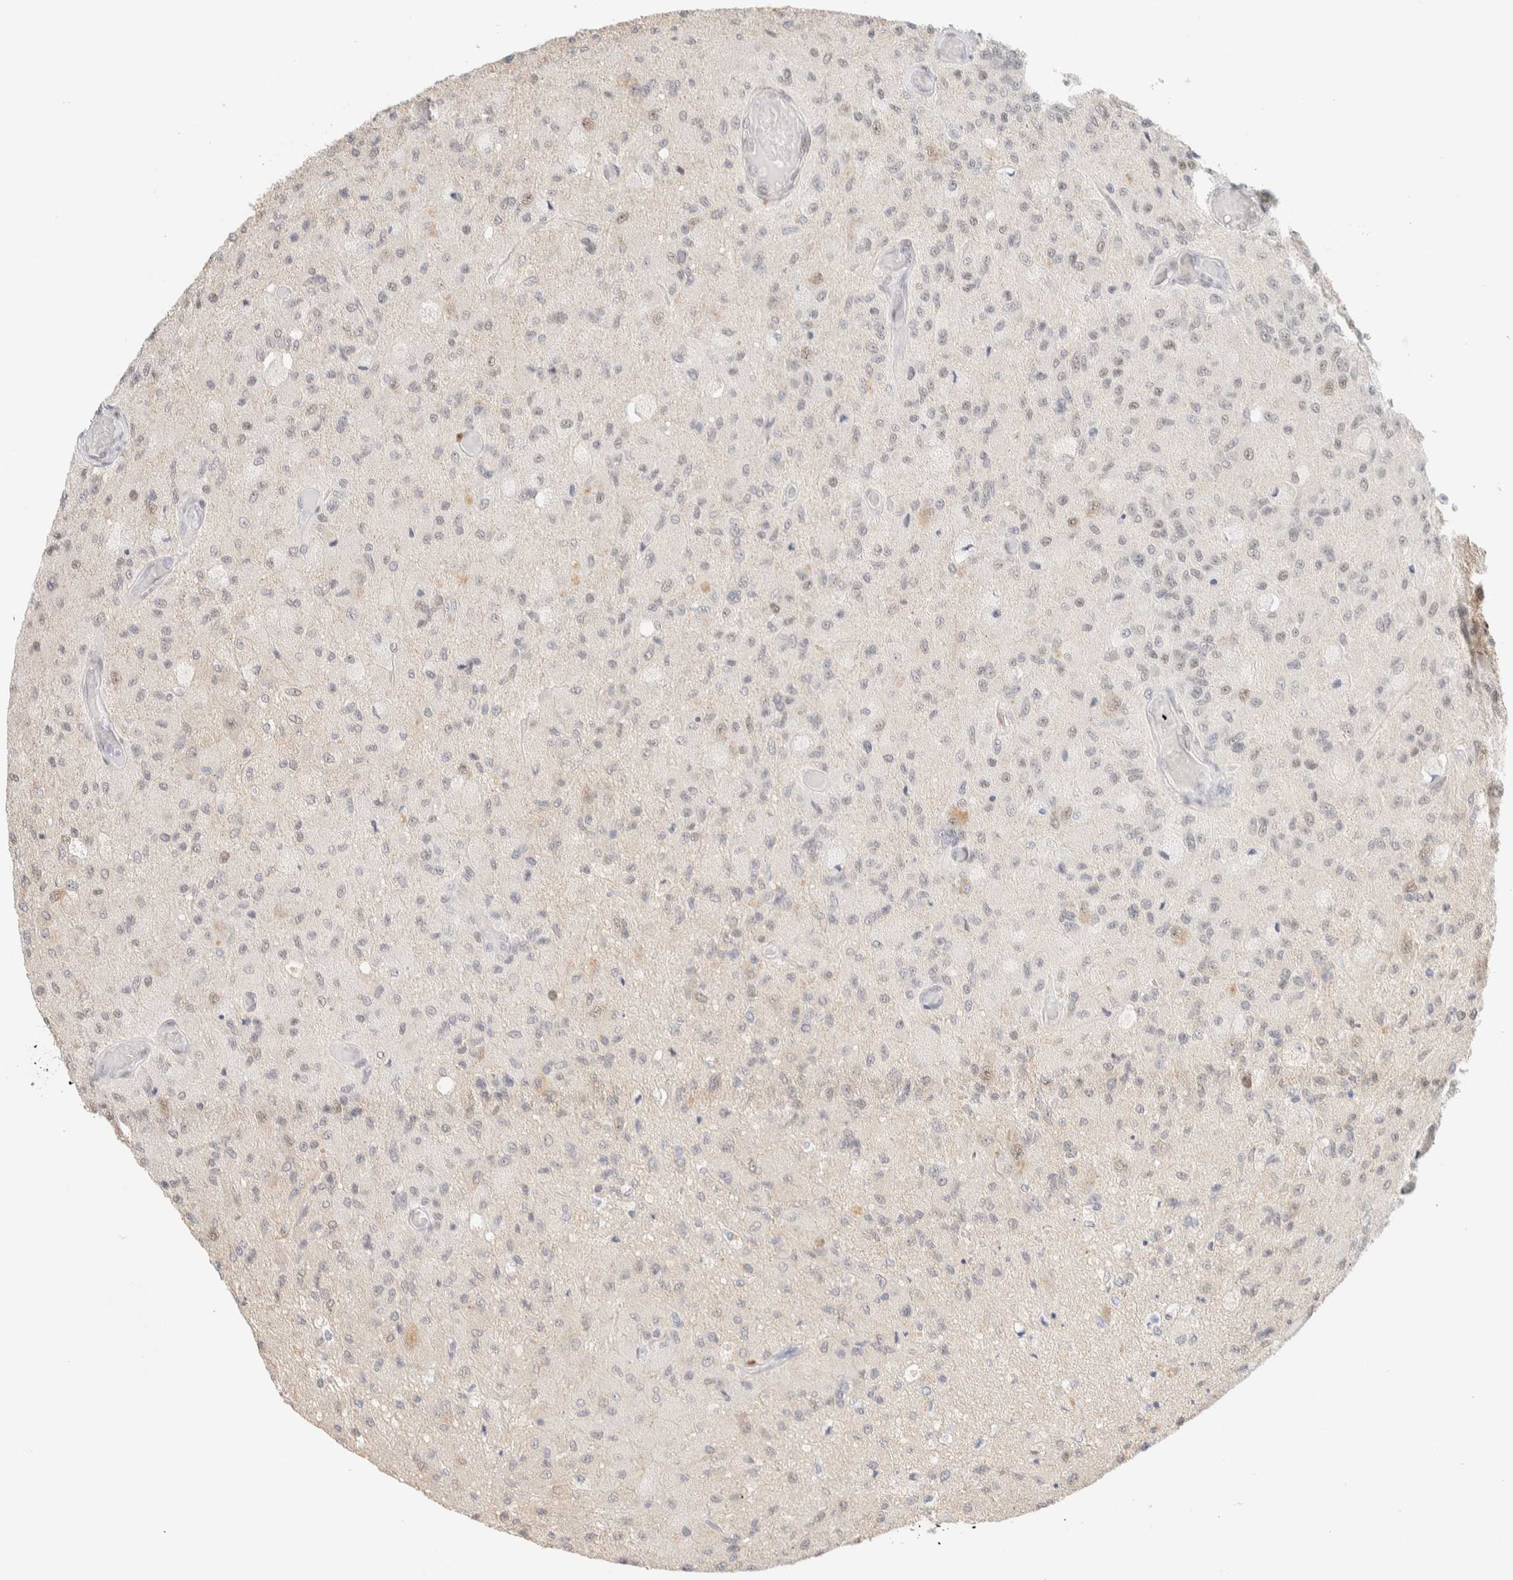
{"staining": {"intensity": "negative", "quantity": "none", "location": "none"}, "tissue": "glioma", "cell_type": "Tumor cells", "image_type": "cancer", "snomed": [{"axis": "morphology", "description": "Normal tissue, NOS"}, {"axis": "morphology", "description": "Glioma, malignant, High grade"}, {"axis": "topography", "description": "Cerebral cortex"}], "caption": "This is a image of immunohistochemistry staining of malignant glioma (high-grade), which shows no staining in tumor cells.", "gene": "PYGO2", "patient": {"sex": "male", "age": 77}}